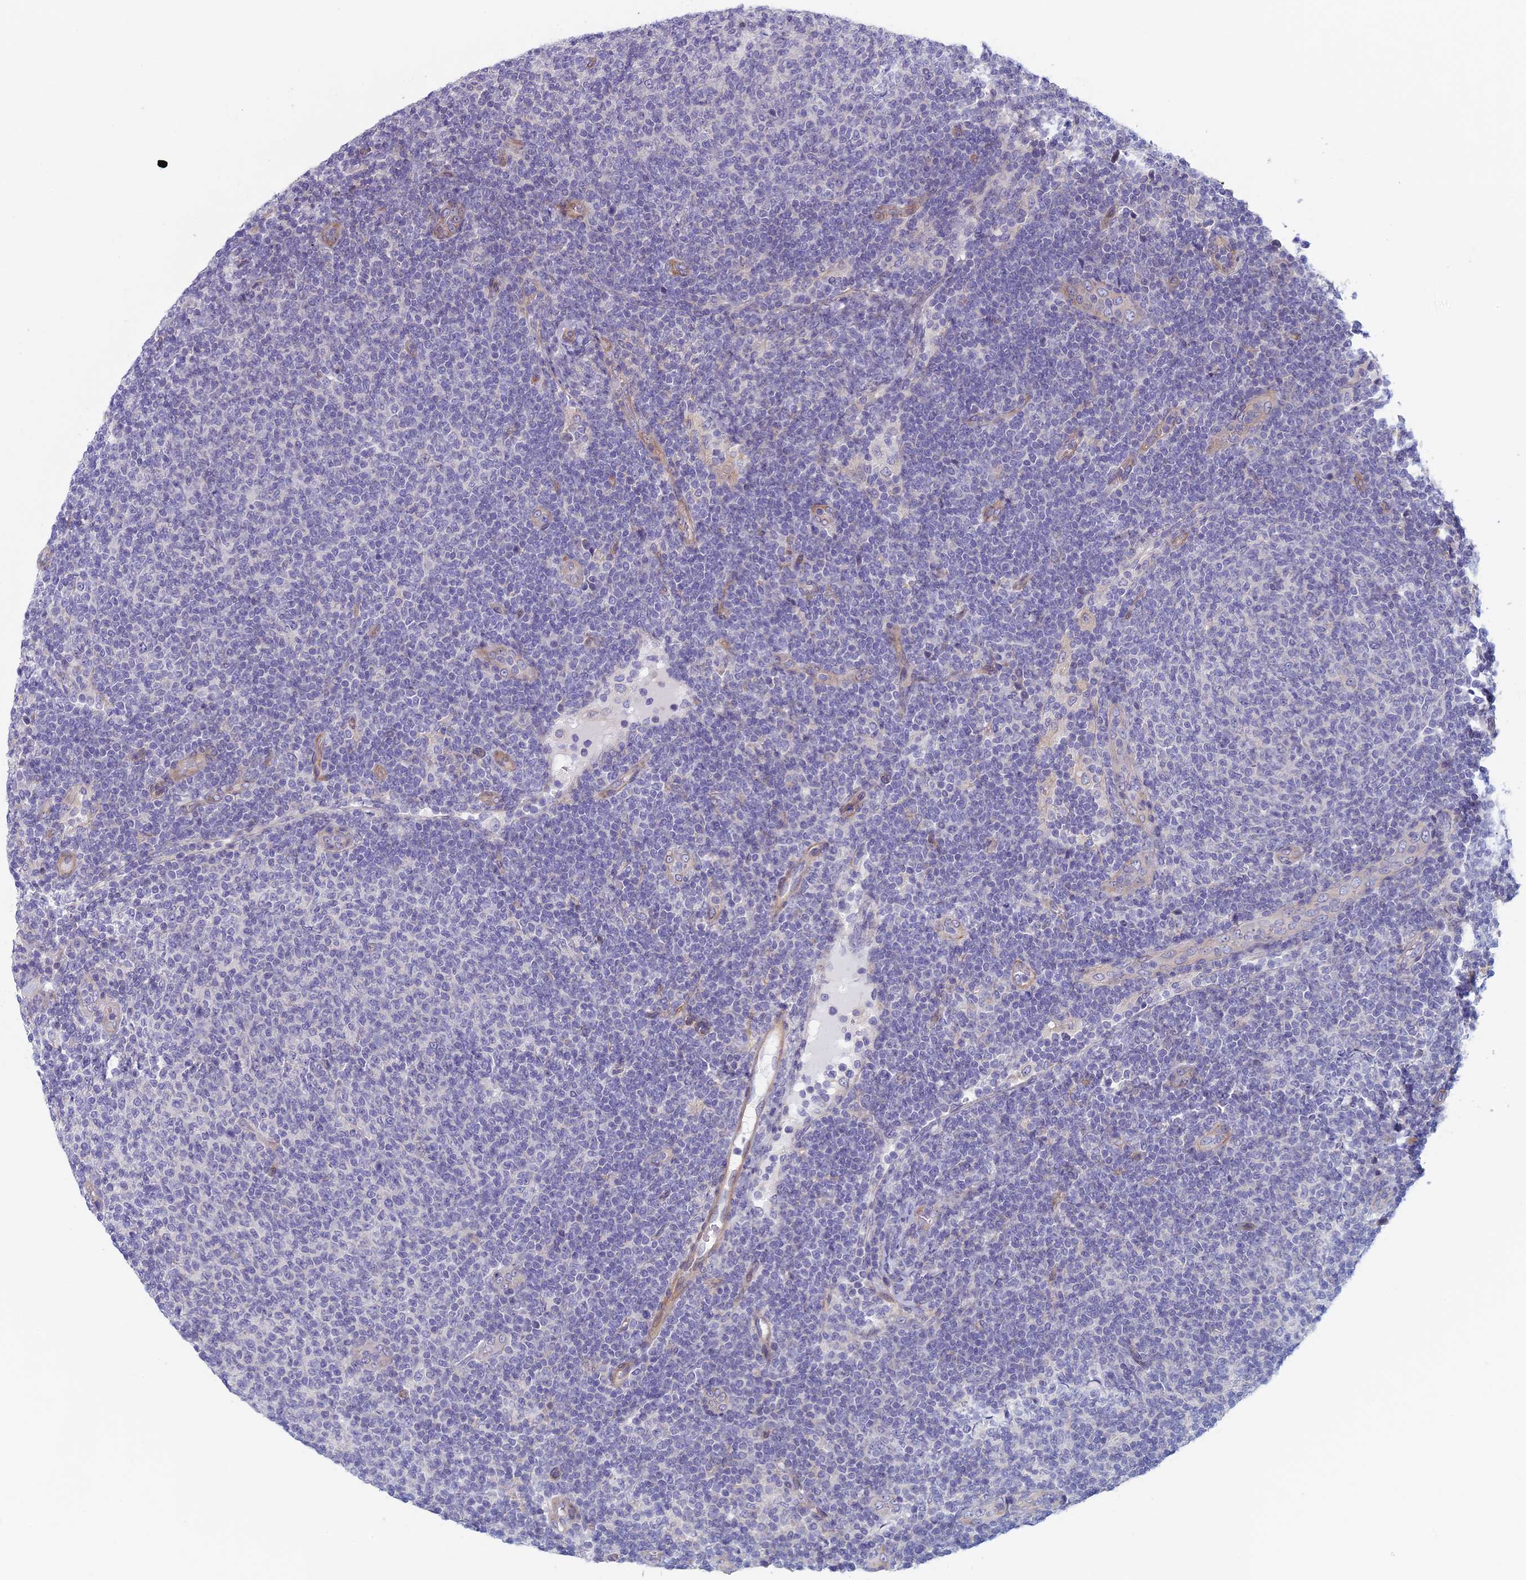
{"staining": {"intensity": "negative", "quantity": "none", "location": "none"}, "tissue": "lymphoma", "cell_type": "Tumor cells", "image_type": "cancer", "snomed": [{"axis": "morphology", "description": "Malignant lymphoma, non-Hodgkin's type, Low grade"}, {"axis": "topography", "description": "Lymph node"}], "caption": "High power microscopy photomicrograph of an IHC image of lymphoma, revealing no significant expression in tumor cells.", "gene": "CNOT6L", "patient": {"sex": "male", "age": 66}}